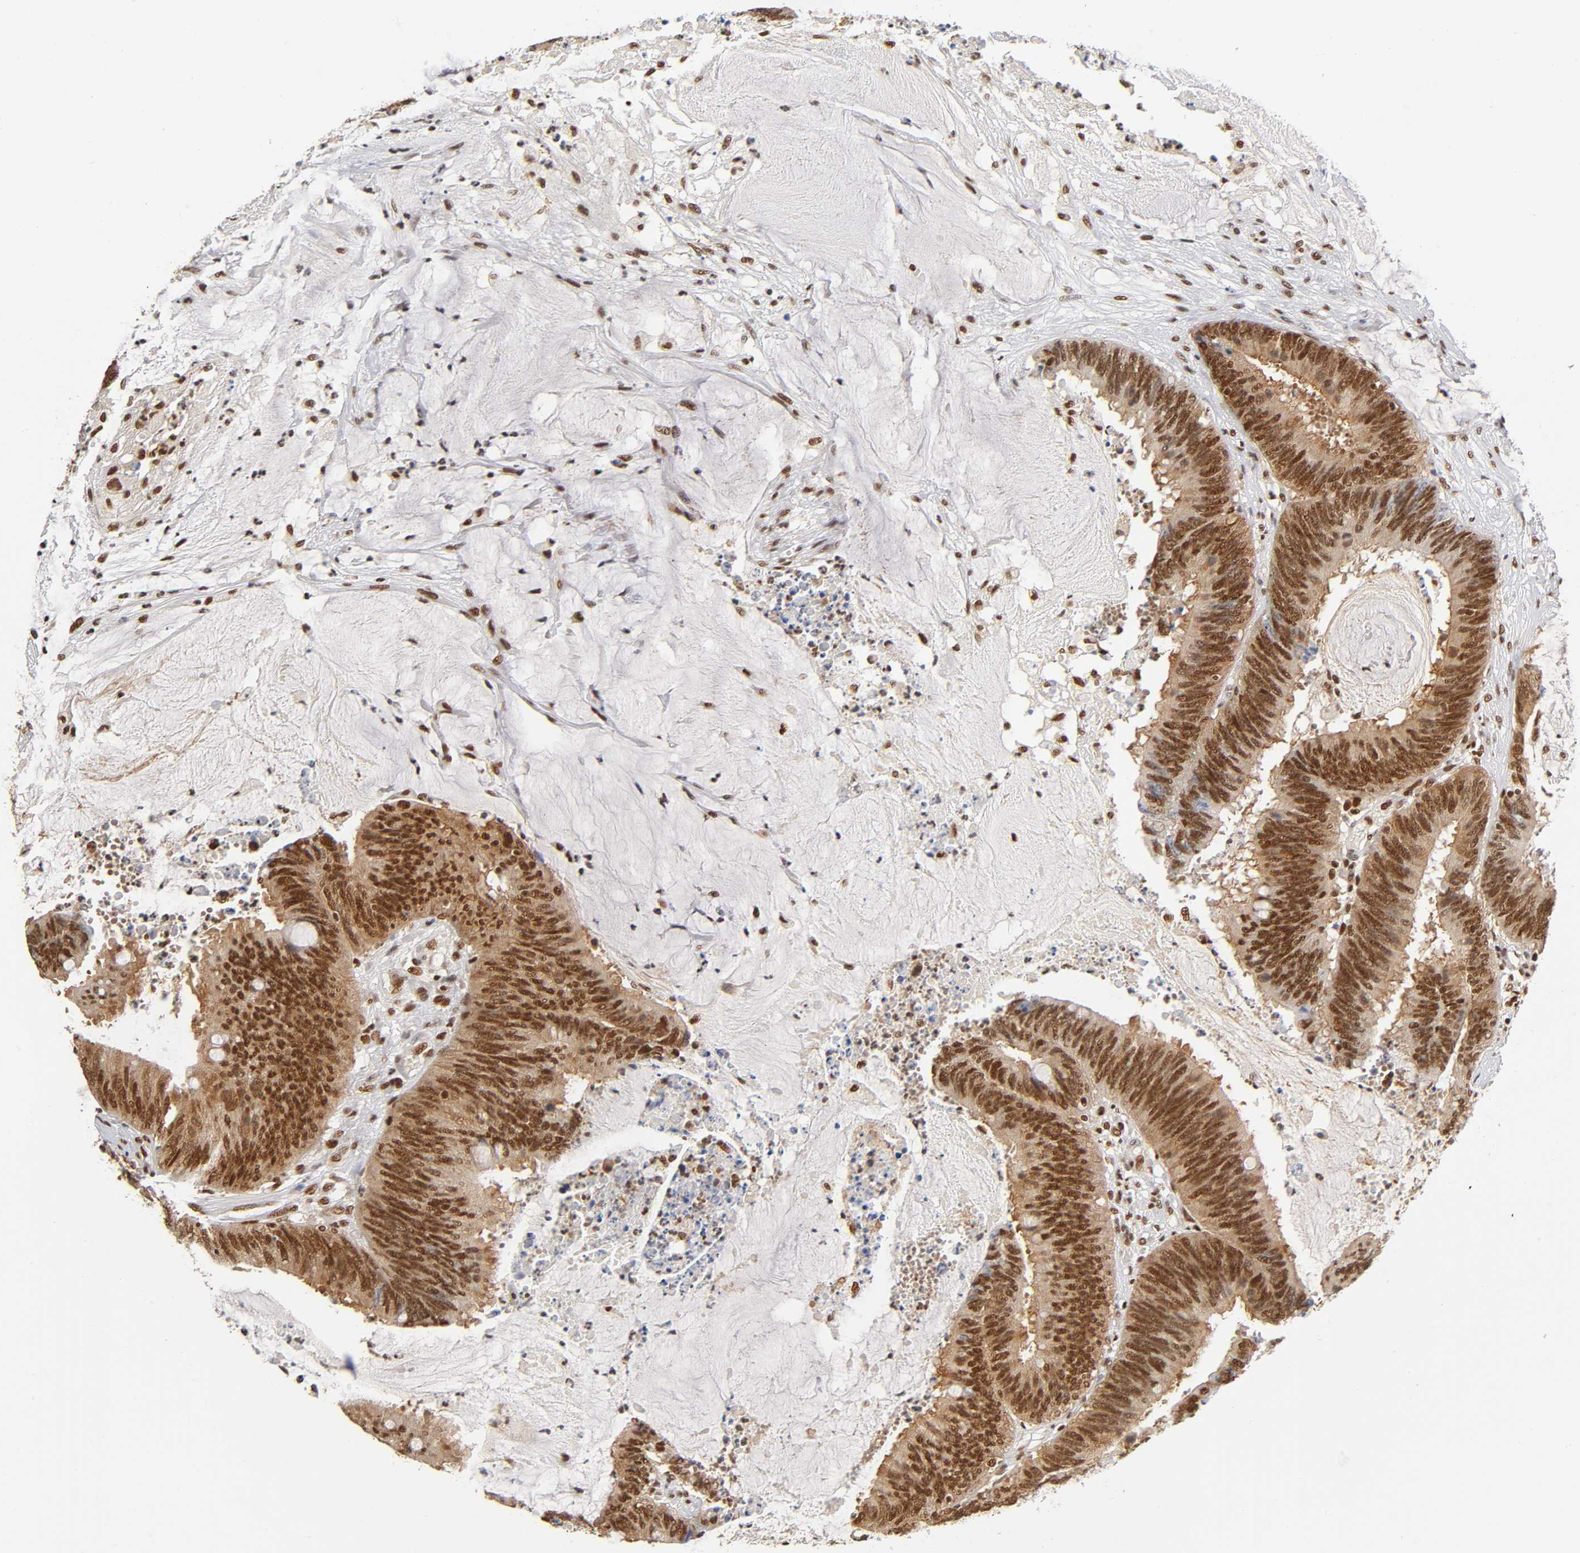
{"staining": {"intensity": "strong", "quantity": ">75%", "location": "nuclear"}, "tissue": "colorectal cancer", "cell_type": "Tumor cells", "image_type": "cancer", "snomed": [{"axis": "morphology", "description": "Adenocarcinoma, NOS"}, {"axis": "topography", "description": "Rectum"}], "caption": "Immunohistochemistry (IHC) image of neoplastic tissue: human adenocarcinoma (colorectal) stained using immunohistochemistry (IHC) reveals high levels of strong protein expression localized specifically in the nuclear of tumor cells, appearing as a nuclear brown color.", "gene": "ILKAP", "patient": {"sex": "female", "age": 66}}